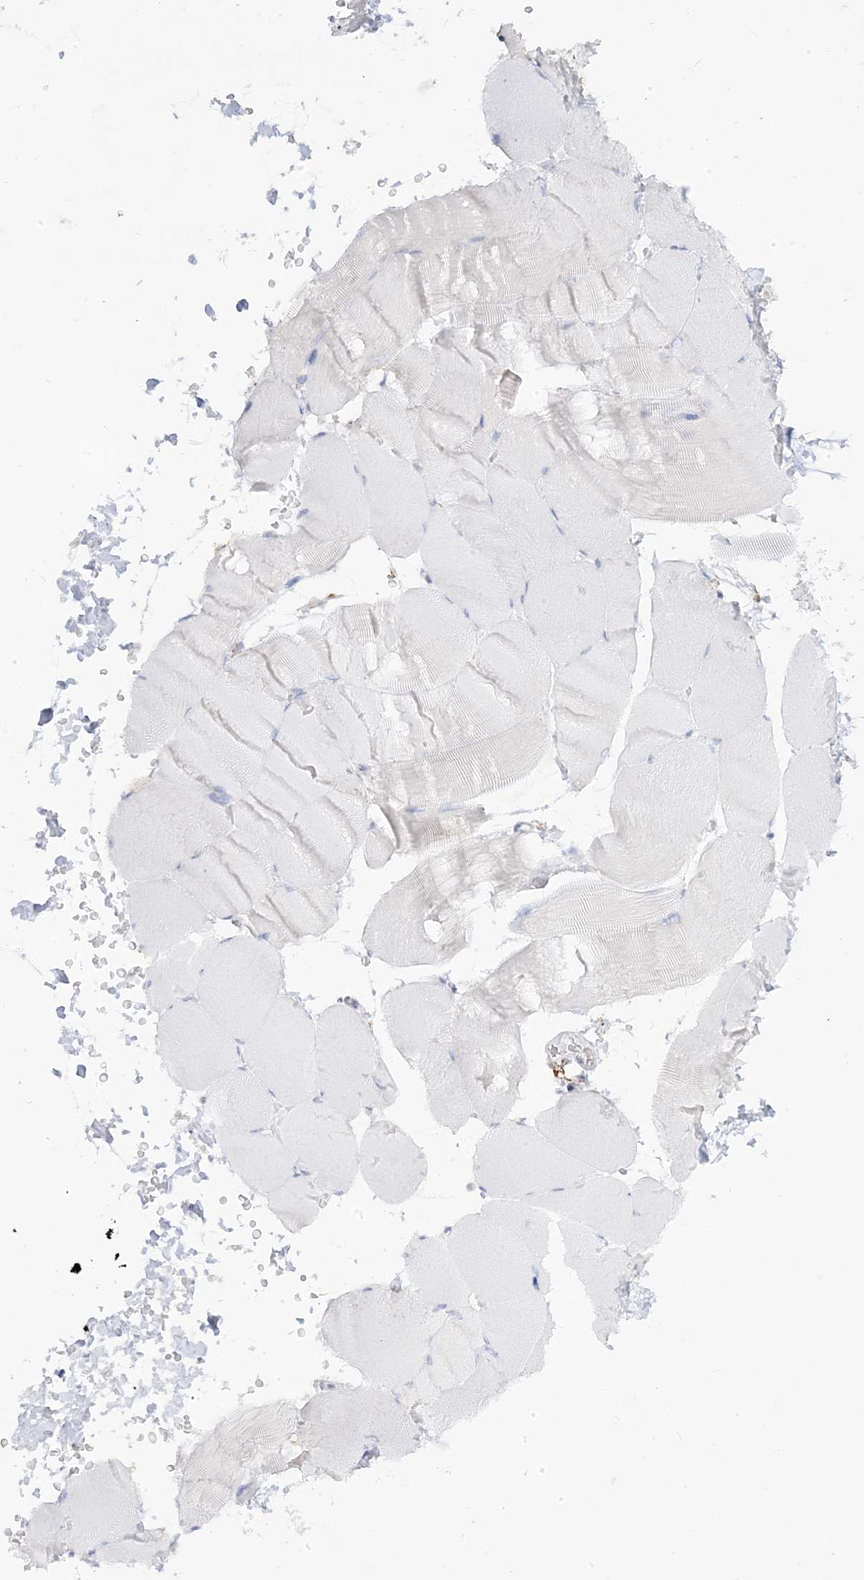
{"staining": {"intensity": "negative", "quantity": "none", "location": "none"}, "tissue": "skeletal muscle", "cell_type": "Myocytes", "image_type": "normal", "snomed": [{"axis": "morphology", "description": "Normal tissue, NOS"}, {"axis": "topography", "description": "Skeletal muscle"}, {"axis": "topography", "description": "Parathyroid gland"}], "caption": "IHC of benign skeletal muscle displays no staining in myocytes.", "gene": "PCCB", "patient": {"sex": "female", "age": 37}}